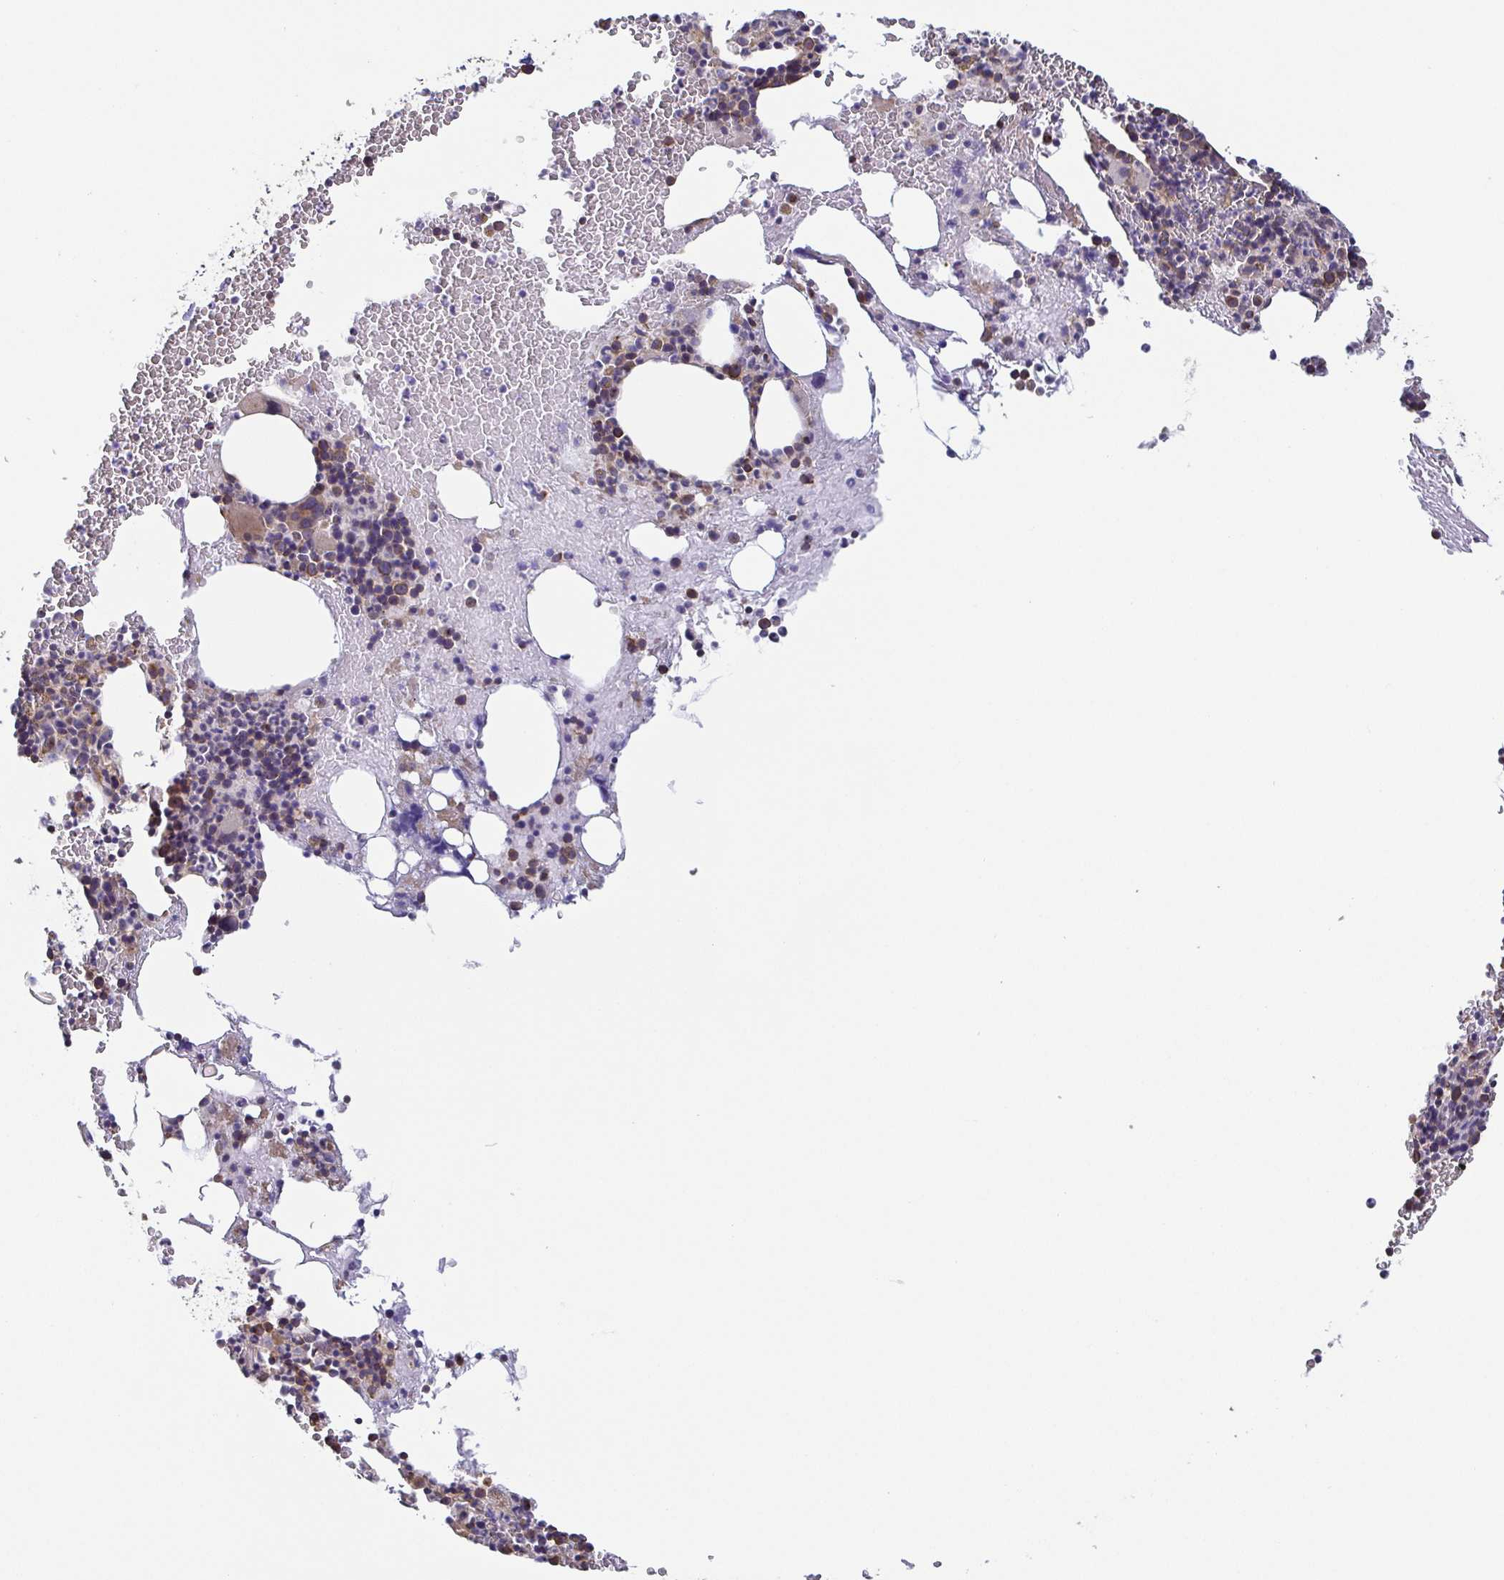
{"staining": {"intensity": "moderate", "quantity": "<25%", "location": "cytoplasmic/membranous"}, "tissue": "bone marrow", "cell_type": "Hematopoietic cells", "image_type": "normal", "snomed": [{"axis": "morphology", "description": "Normal tissue, NOS"}, {"axis": "topography", "description": "Bone marrow"}], "caption": "Hematopoietic cells exhibit moderate cytoplasmic/membranous positivity in approximately <25% of cells in benign bone marrow.", "gene": "EIF3D", "patient": {"sex": "male", "age": 47}}